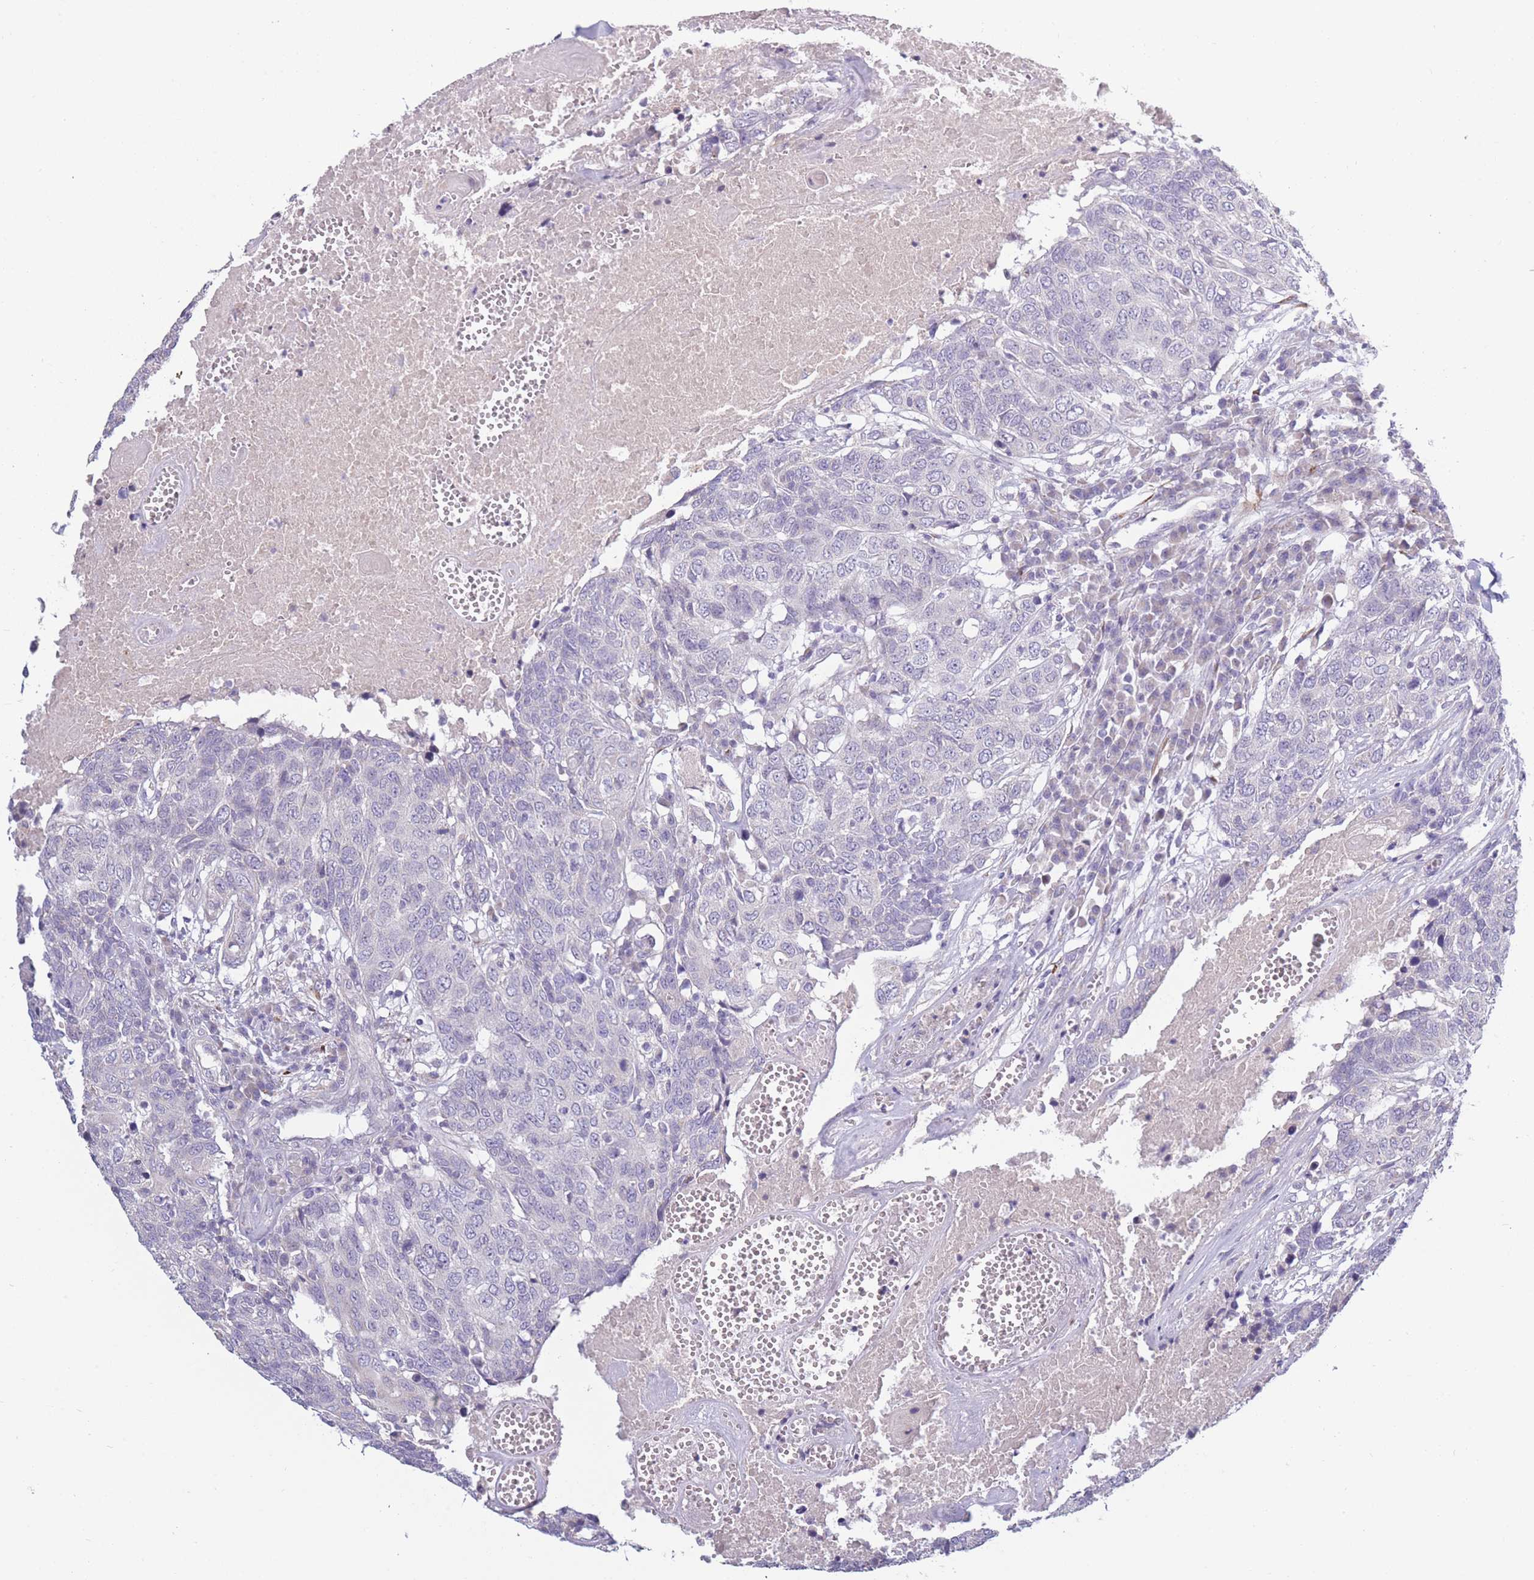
{"staining": {"intensity": "negative", "quantity": "none", "location": "none"}, "tissue": "head and neck cancer", "cell_type": "Tumor cells", "image_type": "cancer", "snomed": [{"axis": "morphology", "description": "Squamous cell carcinoma, NOS"}, {"axis": "topography", "description": "Head-Neck"}], "caption": "This is an IHC histopathology image of human head and neck cancer. There is no expression in tumor cells.", "gene": "CCNQ", "patient": {"sex": "male", "age": 66}}